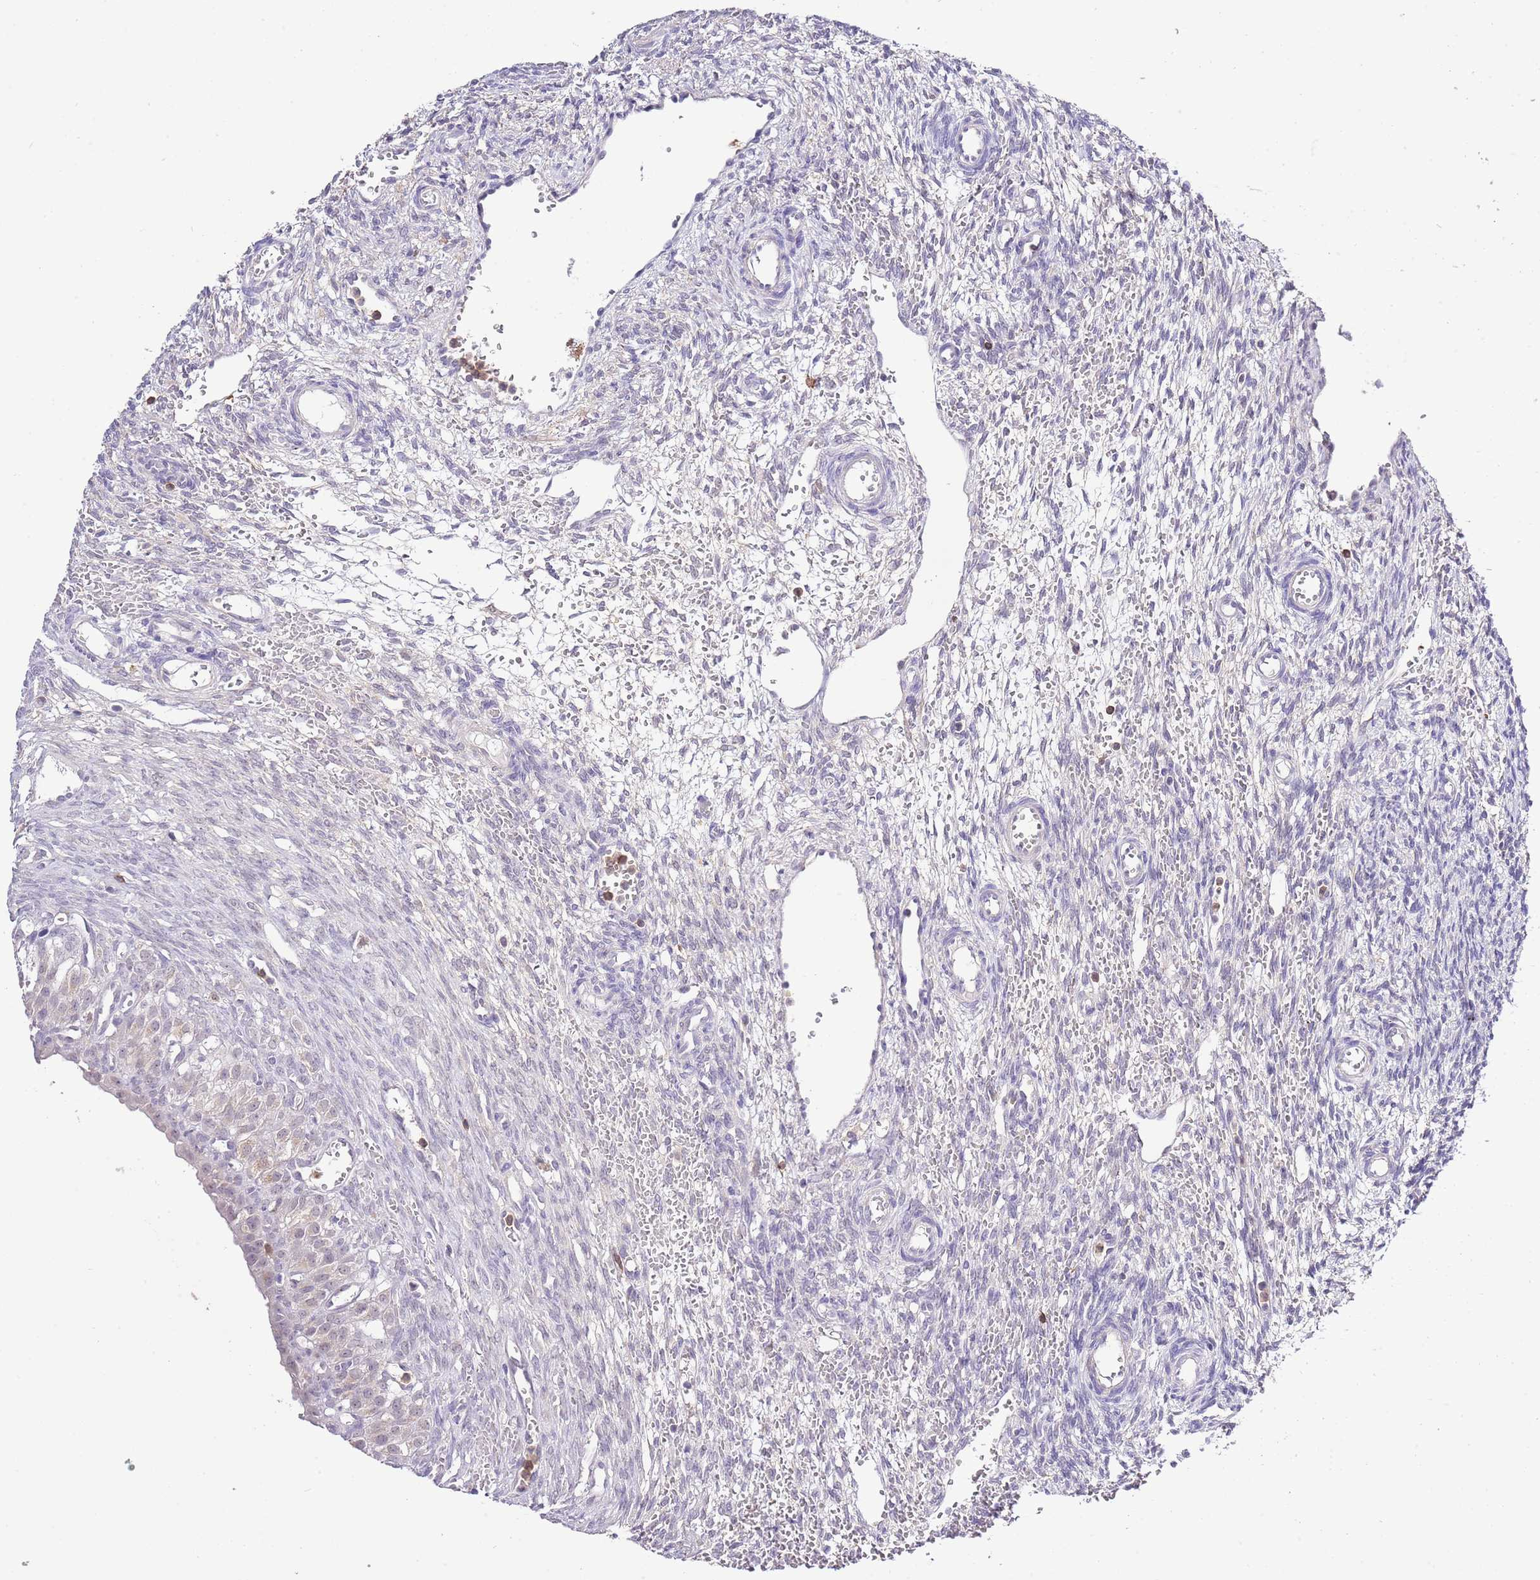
{"staining": {"intensity": "negative", "quantity": "none", "location": "none"}, "tissue": "ovary", "cell_type": "Follicle cells", "image_type": "normal", "snomed": [{"axis": "morphology", "description": "Normal tissue, NOS"}, {"axis": "topography", "description": "Ovary"}], "caption": "High magnification brightfield microscopy of unremarkable ovary stained with DAB (brown) and counterstained with hematoxylin (blue): follicle cells show no significant staining. (DAB IHC with hematoxylin counter stain).", "gene": "EFHD1", "patient": {"sex": "female", "age": 39}}